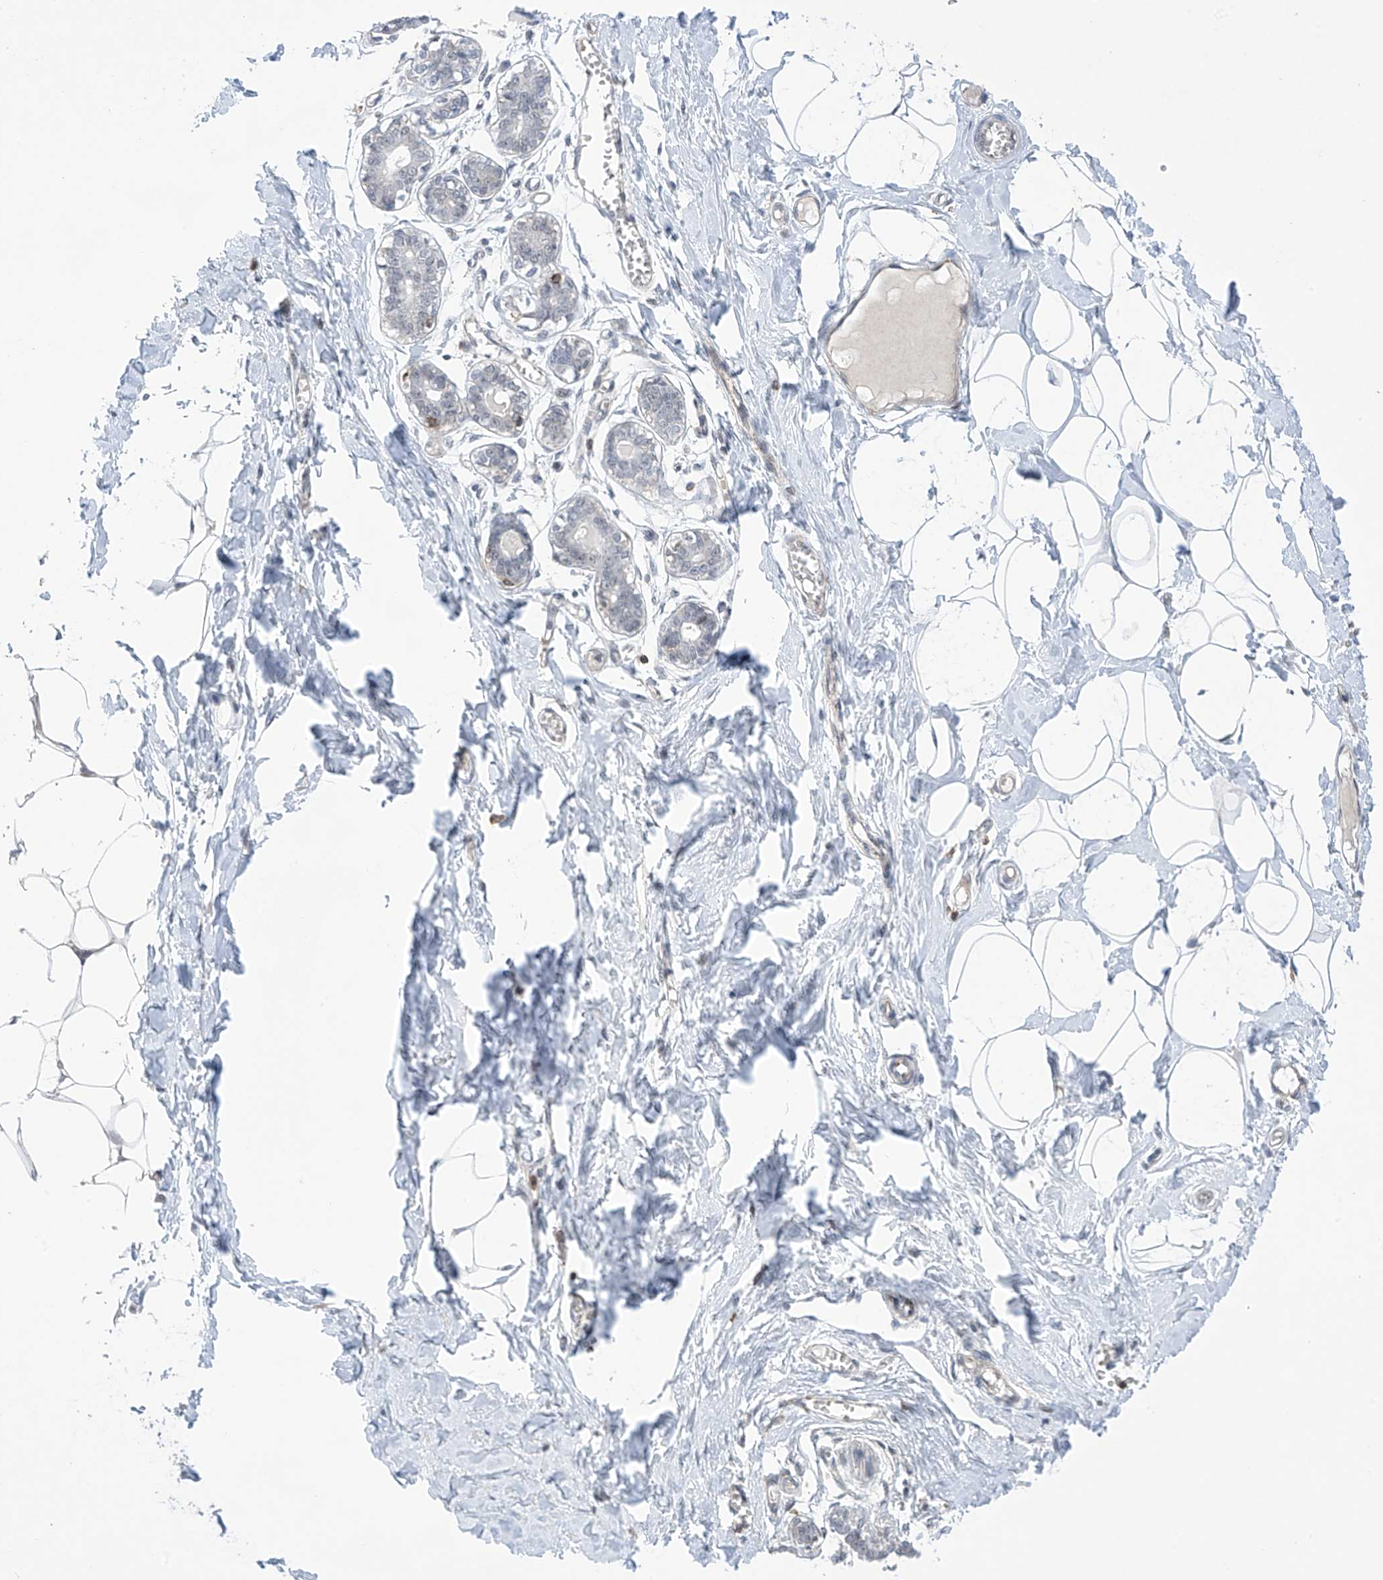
{"staining": {"intensity": "negative", "quantity": "none", "location": "none"}, "tissue": "breast", "cell_type": "Adipocytes", "image_type": "normal", "snomed": [{"axis": "morphology", "description": "Normal tissue, NOS"}, {"axis": "topography", "description": "Breast"}], "caption": "This is a photomicrograph of IHC staining of normal breast, which shows no positivity in adipocytes. (DAB (3,3'-diaminobenzidine) immunohistochemistry with hematoxylin counter stain).", "gene": "MSL3", "patient": {"sex": "female", "age": 27}}